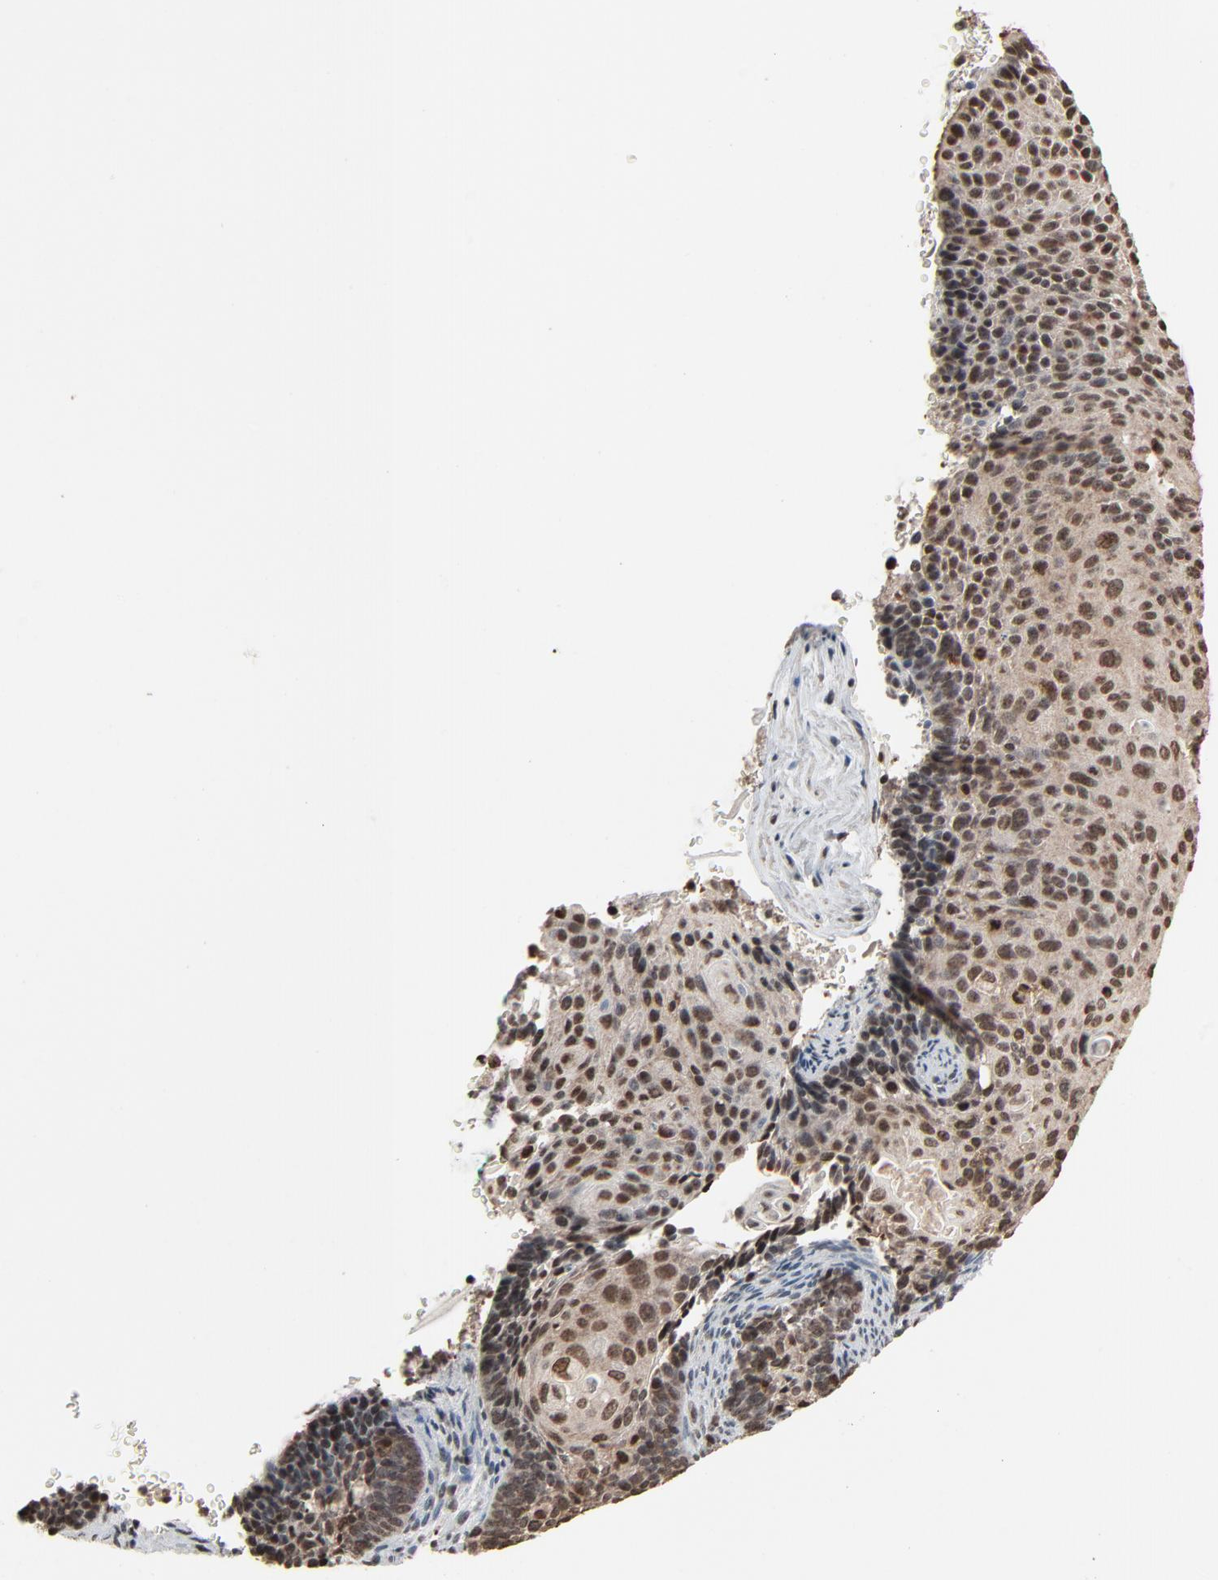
{"staining": {"intensity": "strong", "quantity": ">75%", "location": "nuclear"}, "tissue": "cervical cancer", "cell_type": "Tumor cells", "image_type": "cancer", "snomed": [{"axis": "morphology", "description": "Squamous cell carcinoma, NOS"}, {"axis": "topography", "description": "Cervix"}], "caption": "An image of cervical cancer stained for a protein reveals strong nuclear brown staining in tumor cells.", "gene": "RPS6KA3", "patient": {"sex": "female", "age": 33}}